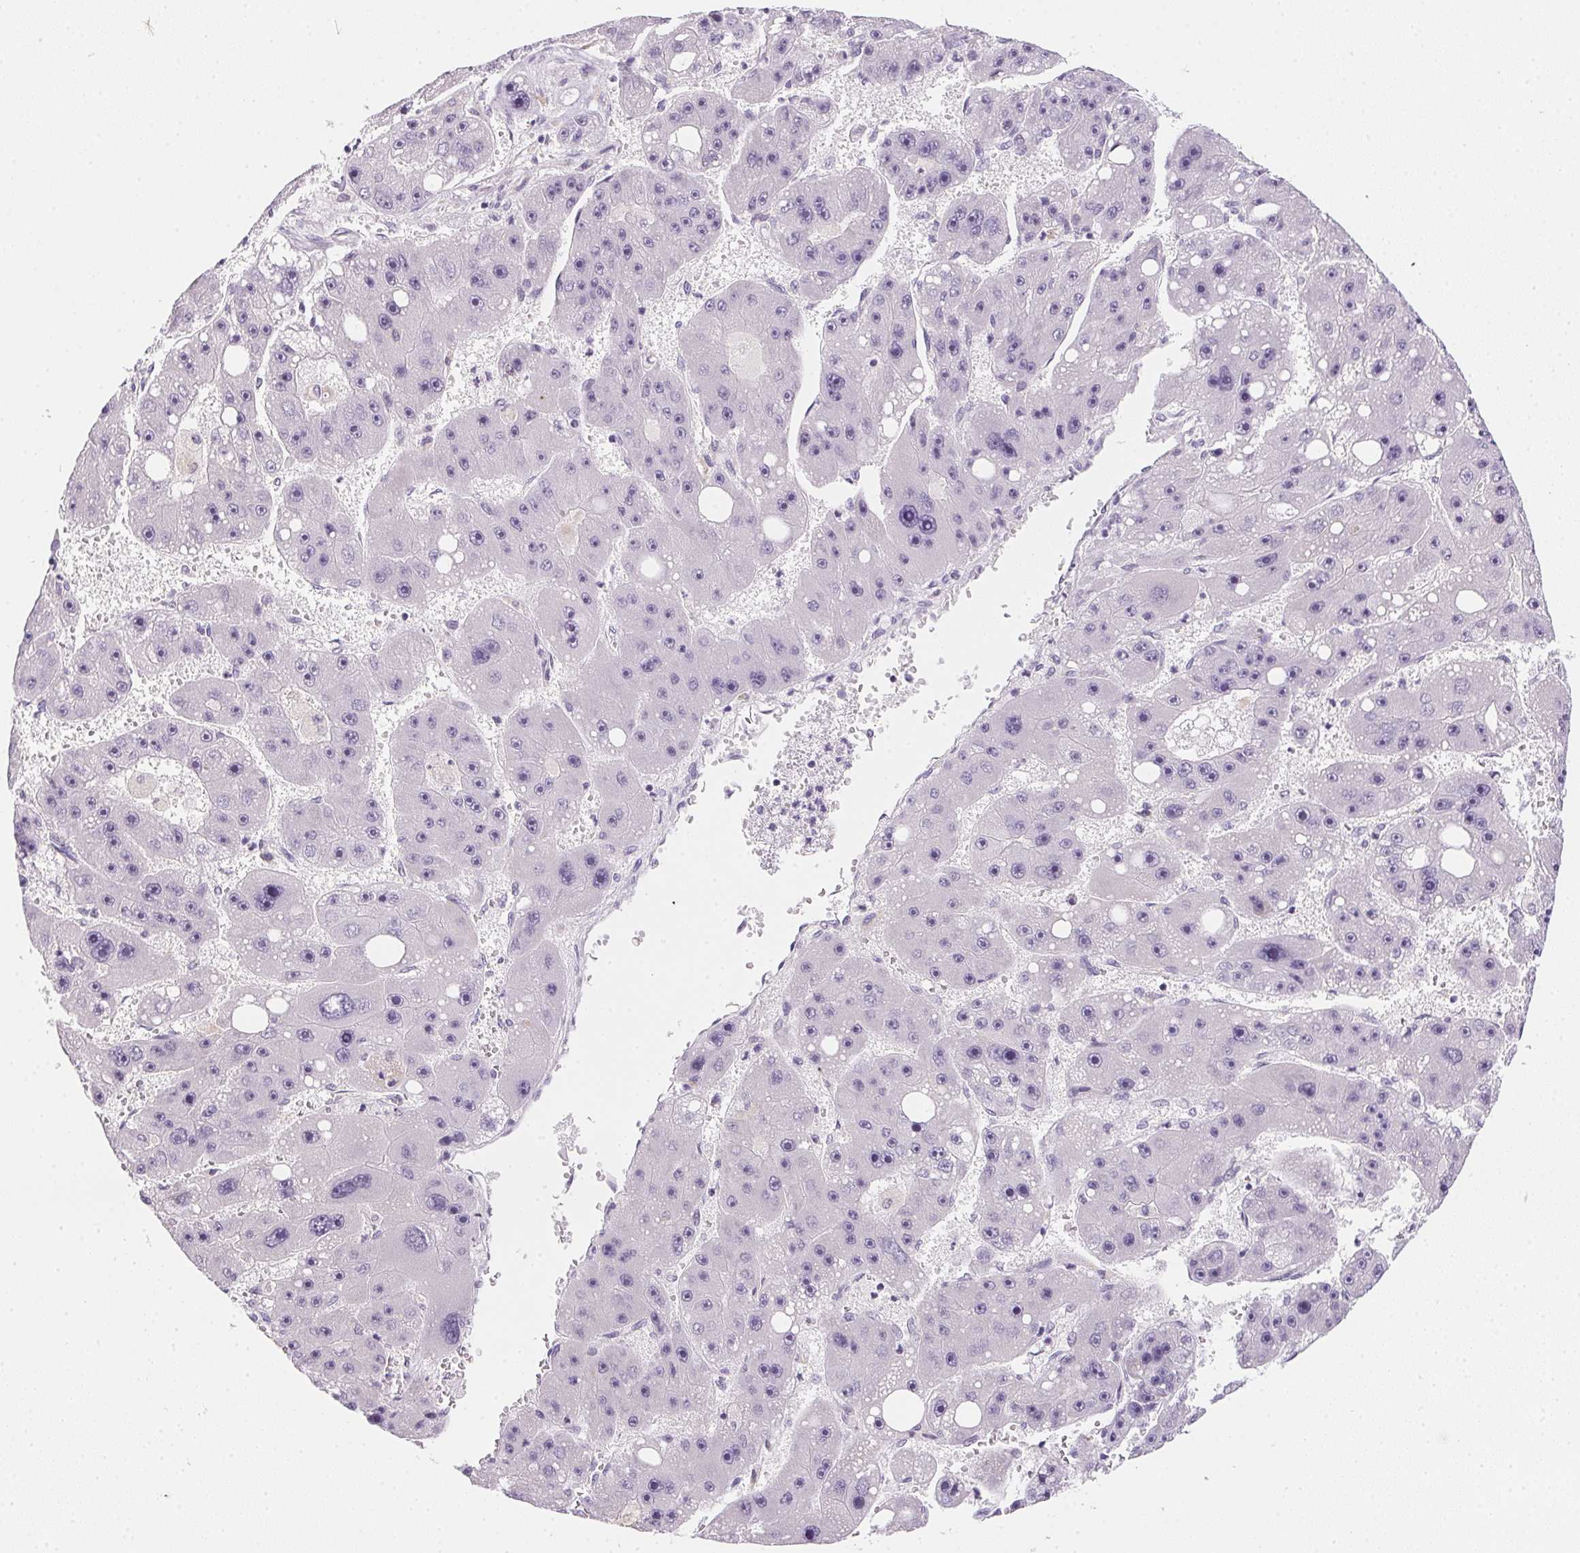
{"staining": {"intensity": "negative", "quantity": "none", "location": "none"}, "tissue": "liver cancer", "cell_type": "Tumor cells", "image_type": "cancer", "snomed": [{"axis": "morphology", "description": "Carcinoma, Hepatocellular, NOS"}, {"axis": "topography", "description": "Liver"}], "caption": "Photomicrograph shows no protein staining in tumor cells of liver cancer tissue.", "gene": "GSDMC", "patient": {"sex": "female", "age": 61}}